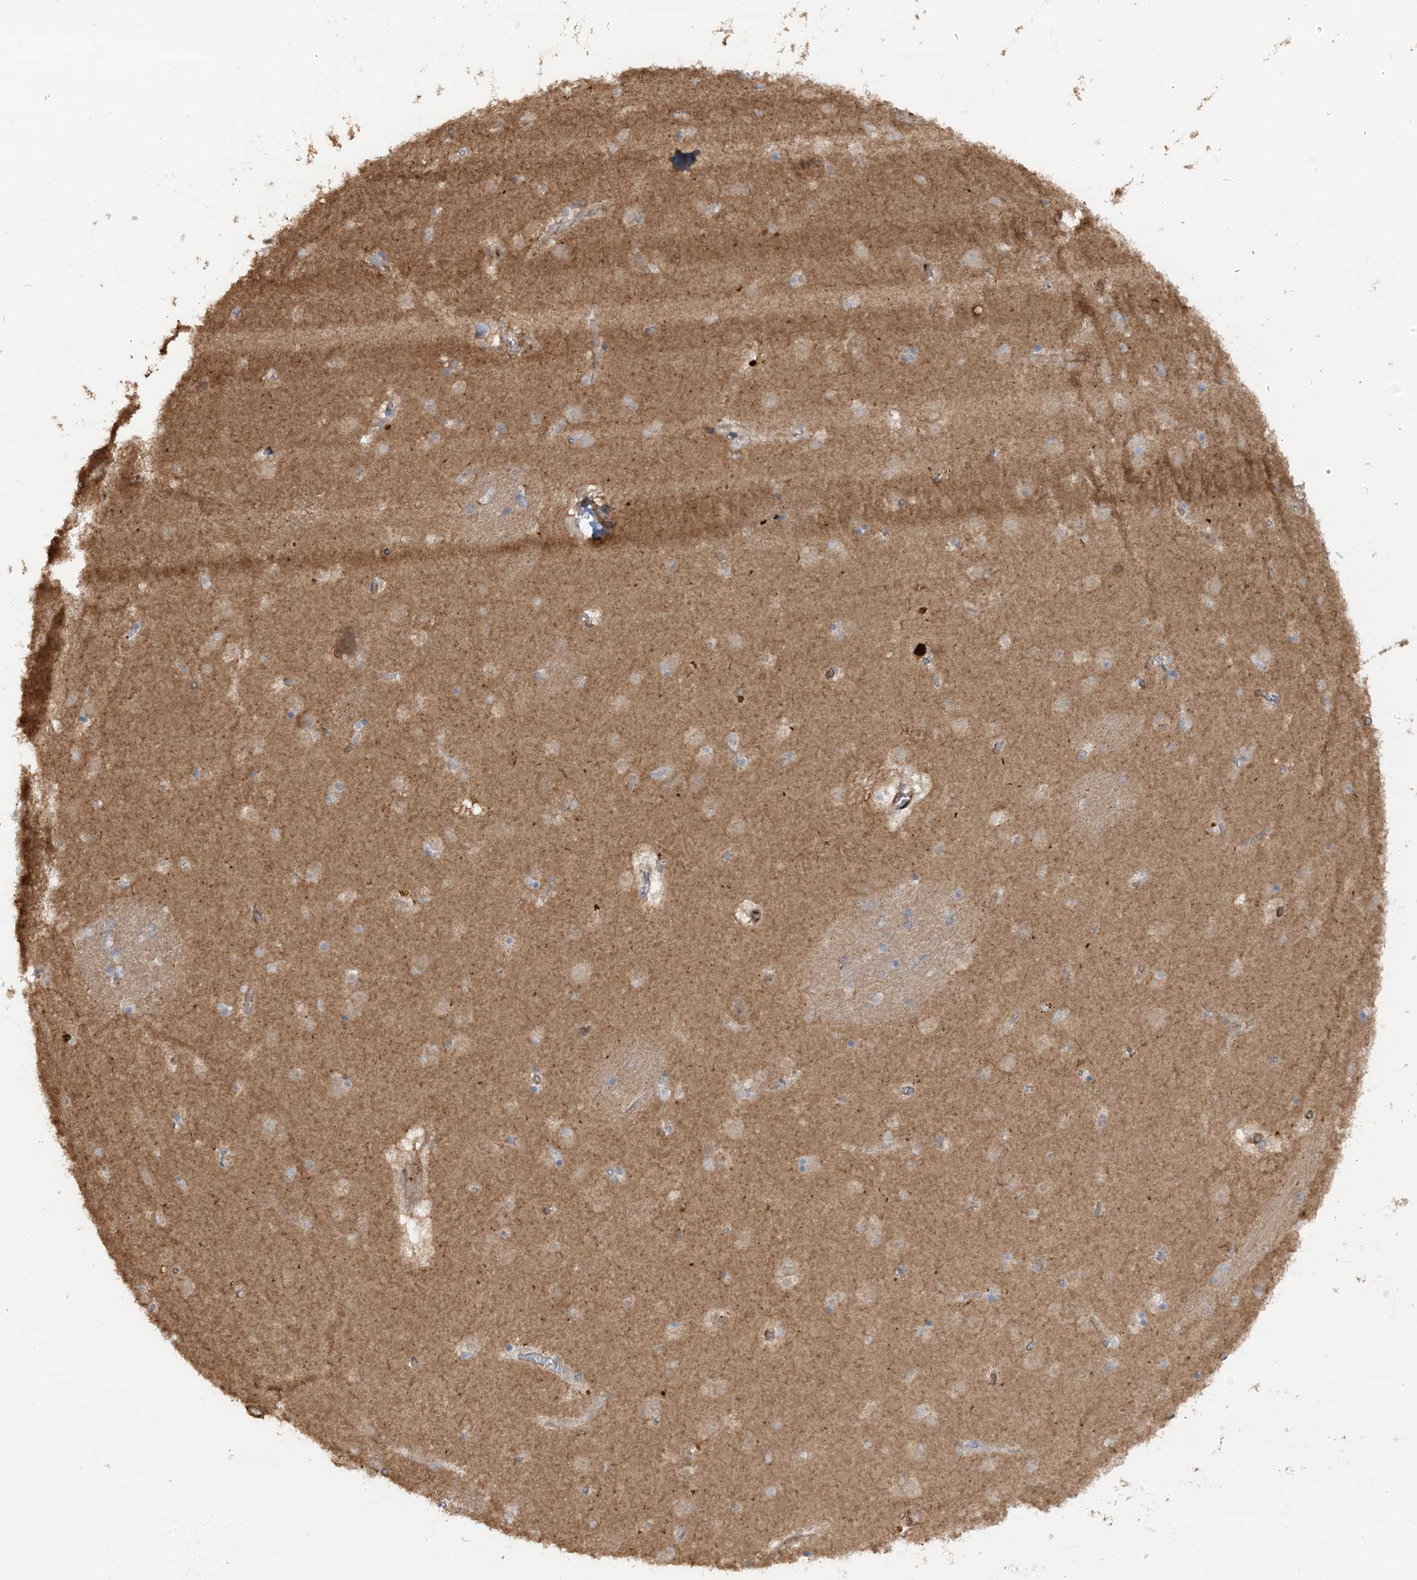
{"staining": {"intensity": "weak", "quantity": "<25%", "location": "cytoplasmic/membranous"}, "tissue": "caudate", "cell_type": "Glial cells", "image_type": "normal", "snomed": [{"axis": "morphology", "description": "Normal tissue, NOS"}, {"axis": "topography", "description": "Lateral ventricle wall"}], "caption": "IHC of normal caudate exhibits no expression in glial cells.", "gene": "DSTN", "patient": {"sex": "male", "age": 70}}